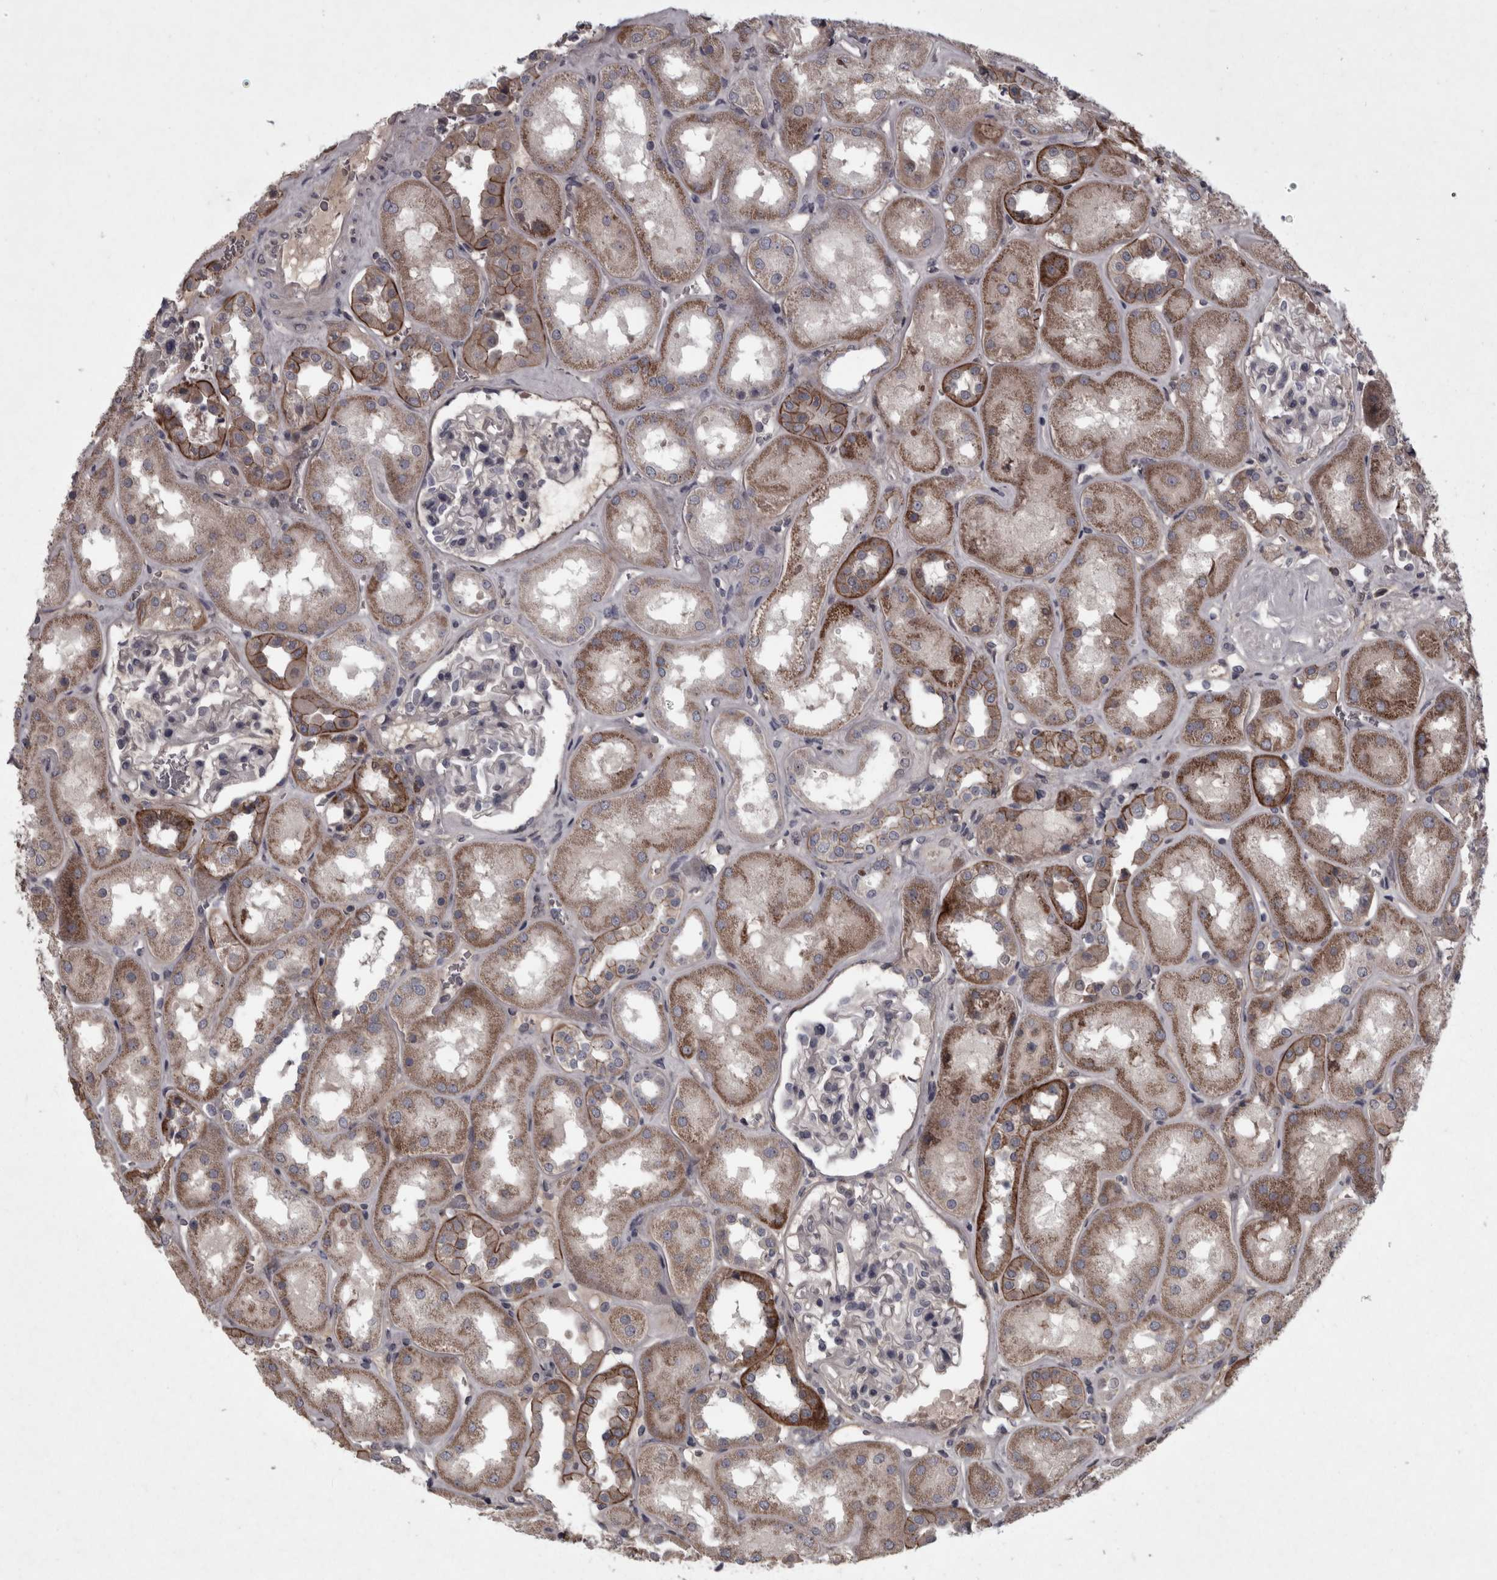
{"staining": {"intensity": "negative", "quantity": "none", "location": "none"}, "tissue": "kidney", "cell_type": "Cells in glomeruli", "image_type": "normal", "snomed": [{"axis": "morphology", "description": "Normal tissue, NOS"}, {"axis": "topography", "description": "Kidney"}], "caption": "The histopathology image demonstrates no significant positivity in cells in glomeruli of kidney.", "gene": "PCDH17", "patient": {"sex": "male", "age": 70}}